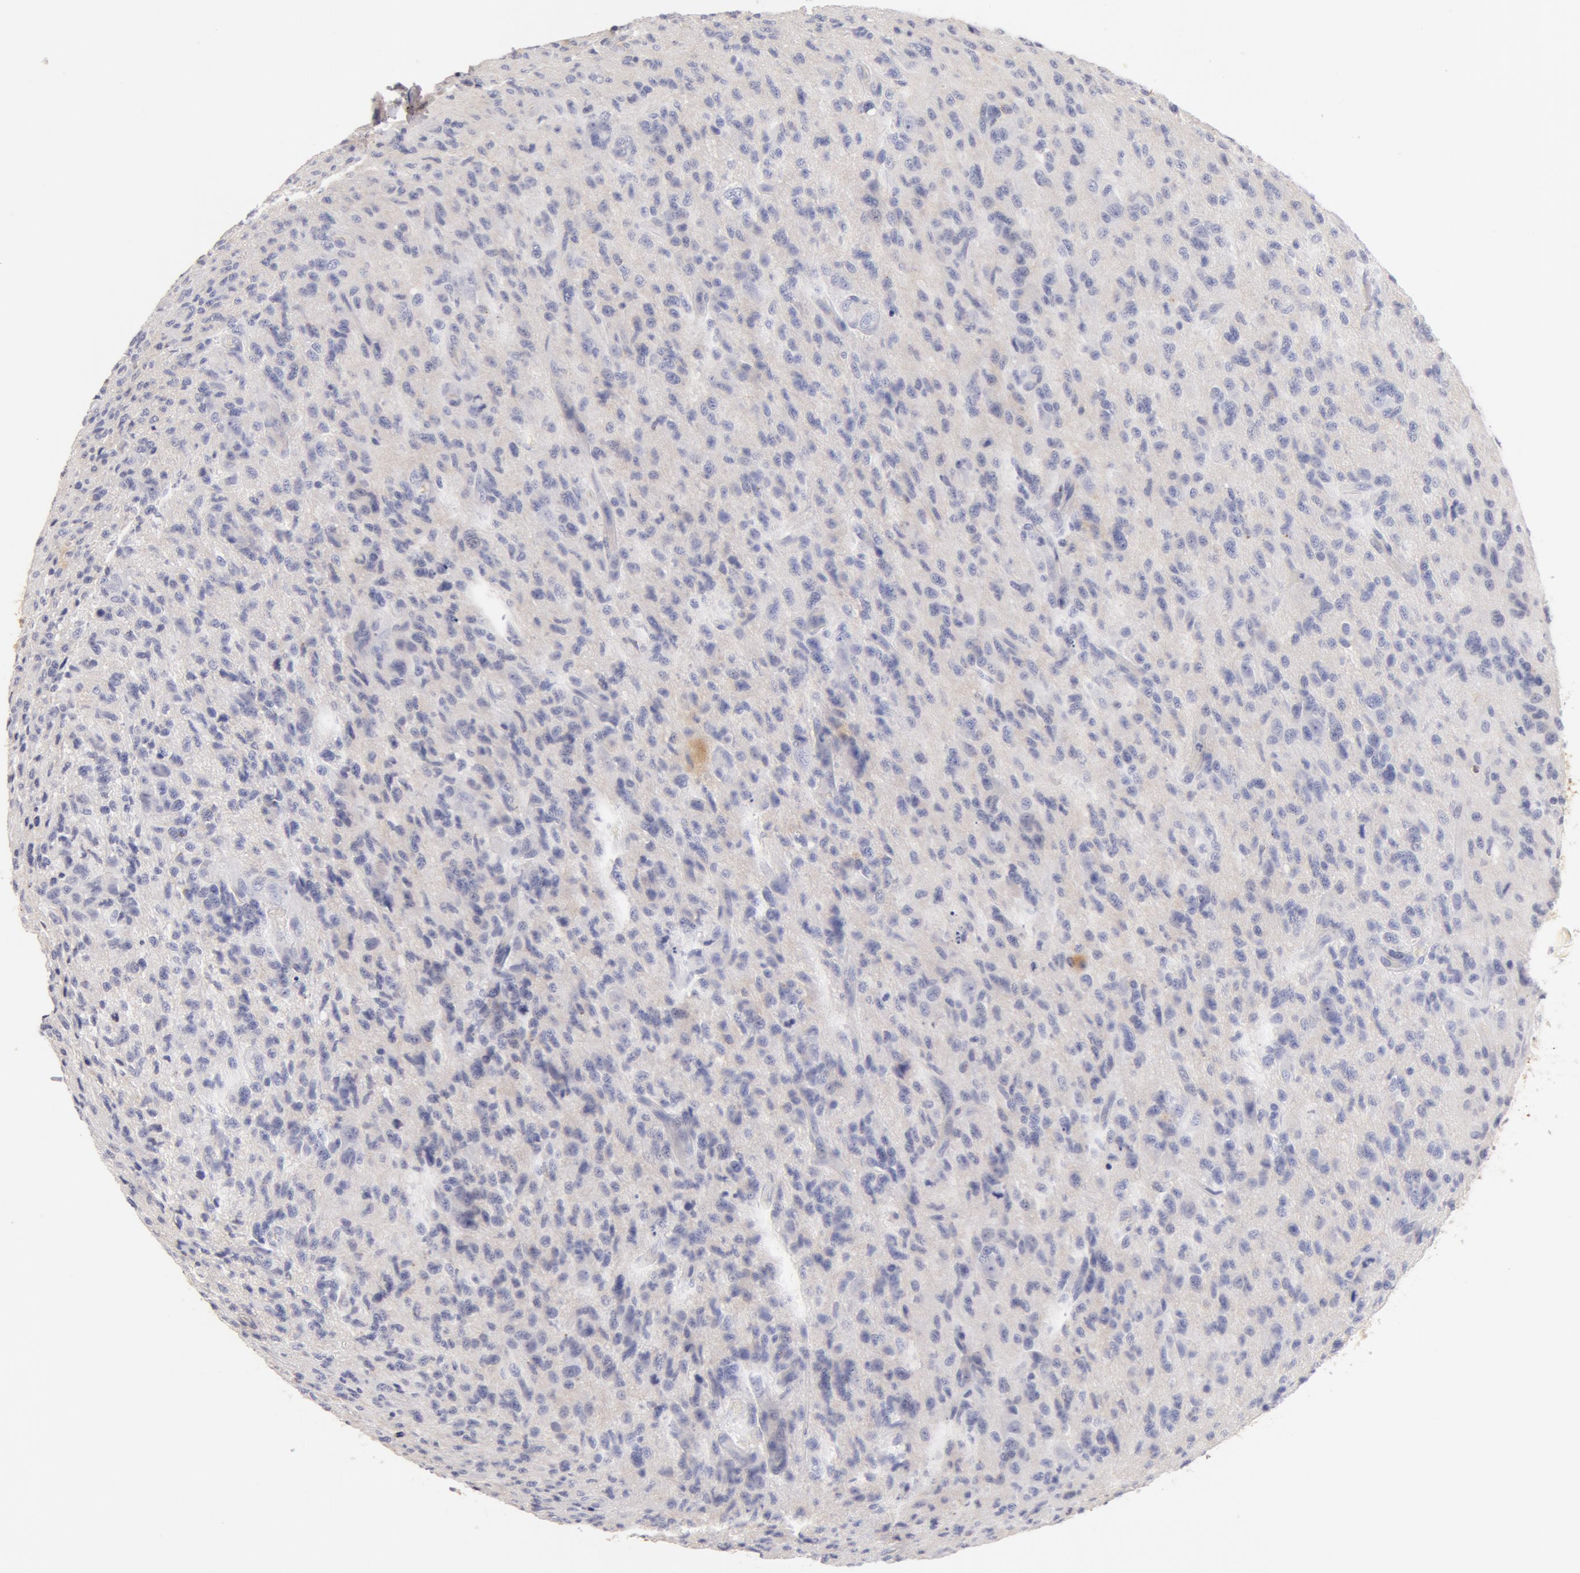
{"staining": {"intensity": "negative", "quantity": "none", "location": "none"}, "tissue": "glioma", "cell_type": "Tumor cells", "image_type": "cancer", "snomed": [{"axis": "morphology", "description": "Glioma, malignant, High grade"}, {"axis": "topography", "description": "Brain"}], "caption": "This is an immunohistochemistry (IHC) photomicrograph of malignant high-grade glioma. There is no positivity in tumor cells.", "gene": "GC", "patient": {"sex": "male", "age": 36}}